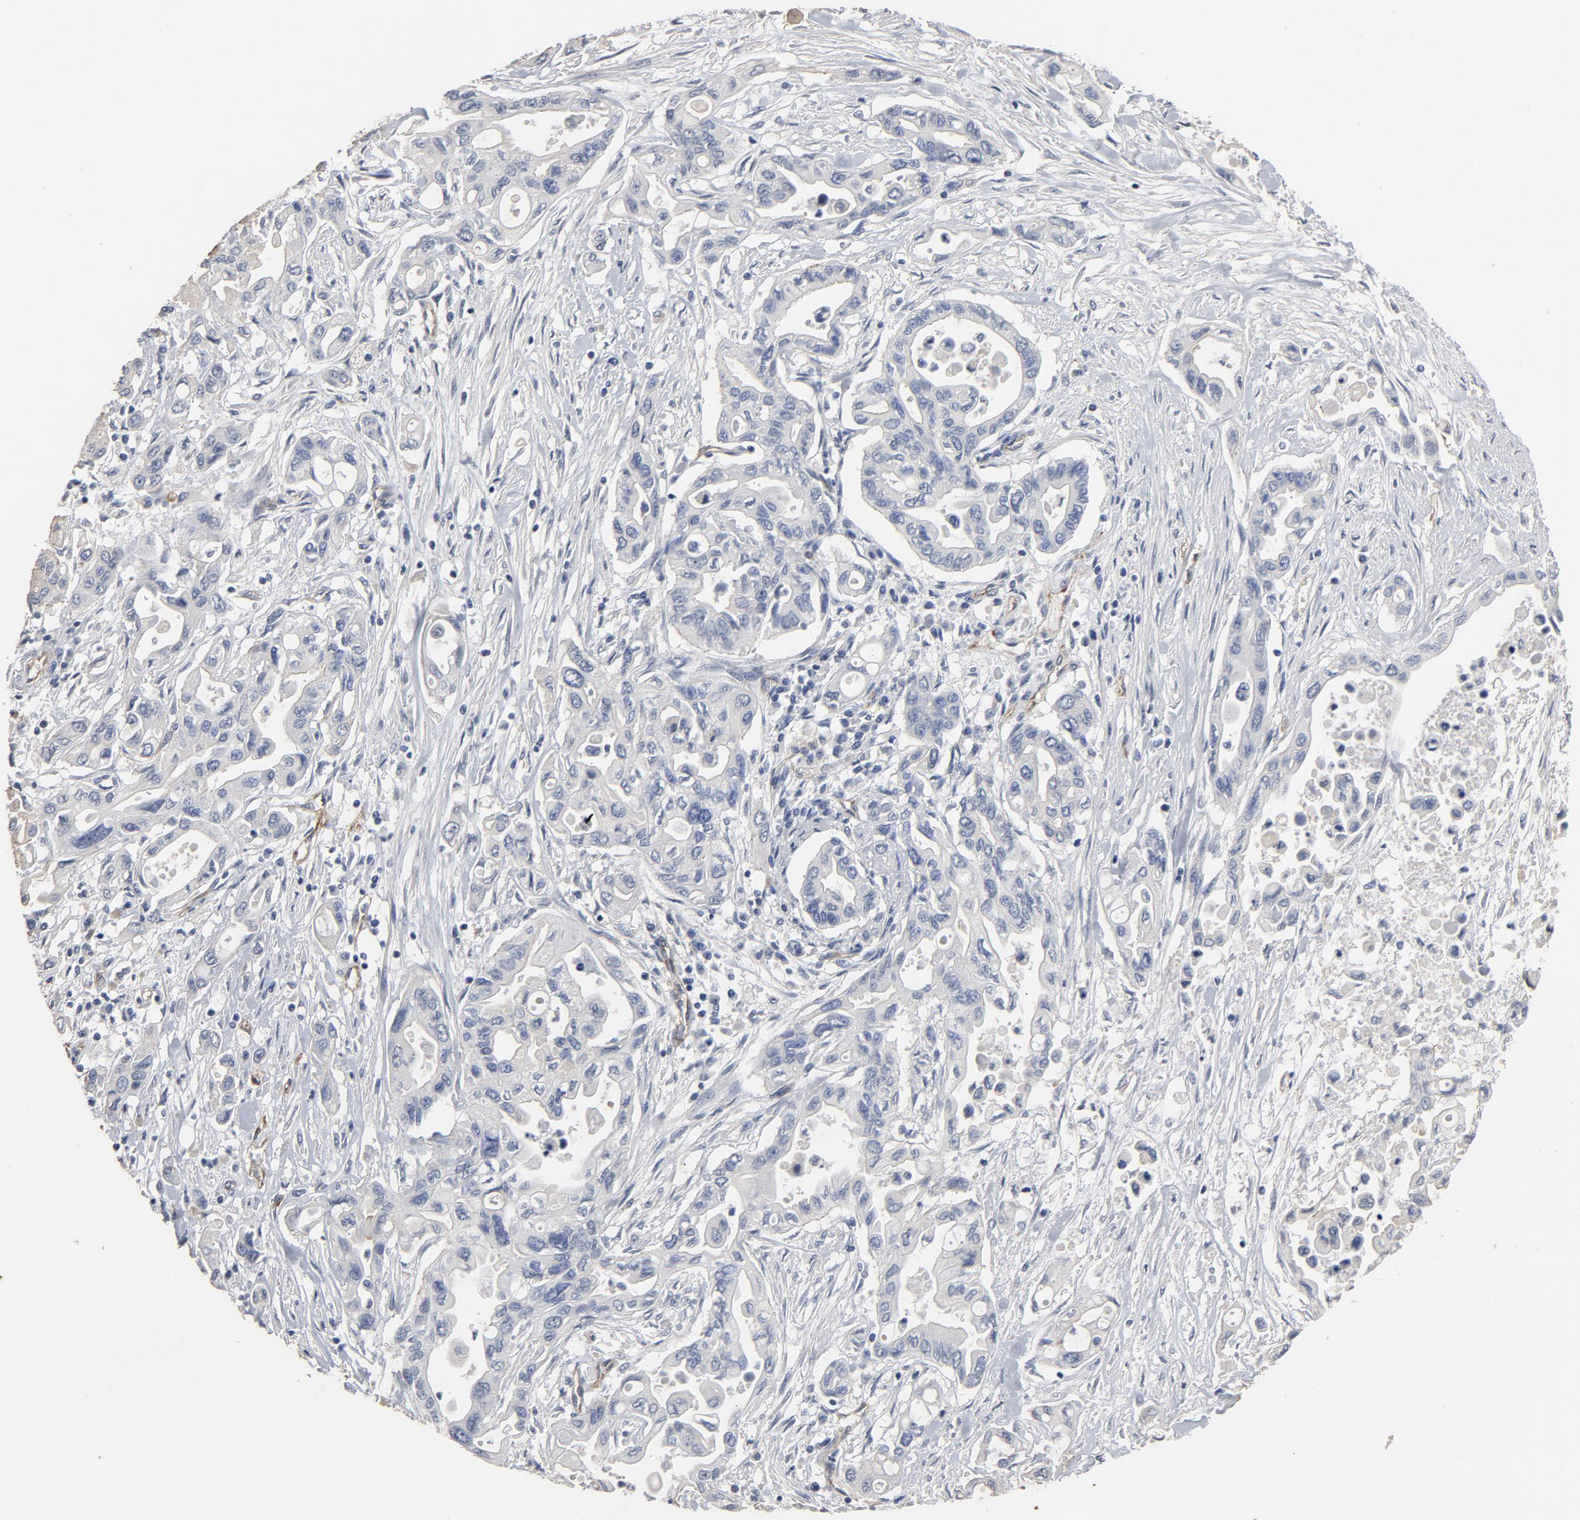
{"staining": {"intensity": "negative", "quantity": "none", "location": "none"}, "tissue": "pancreatic cancer", "cell_type": "Tumor cells", "image_type": "cancer", "snomed": [{"axis": "morphology", "description": "Adenocarcinoma, NOS"}, {"axis": "topography", "description": "Pancreas"}], "caption": "The micrograph shows no staining of tumor cells in adenocarcinoma (pancreatic).", "gene": "KDR", "patient": {"sex": "female", "age": 57}}